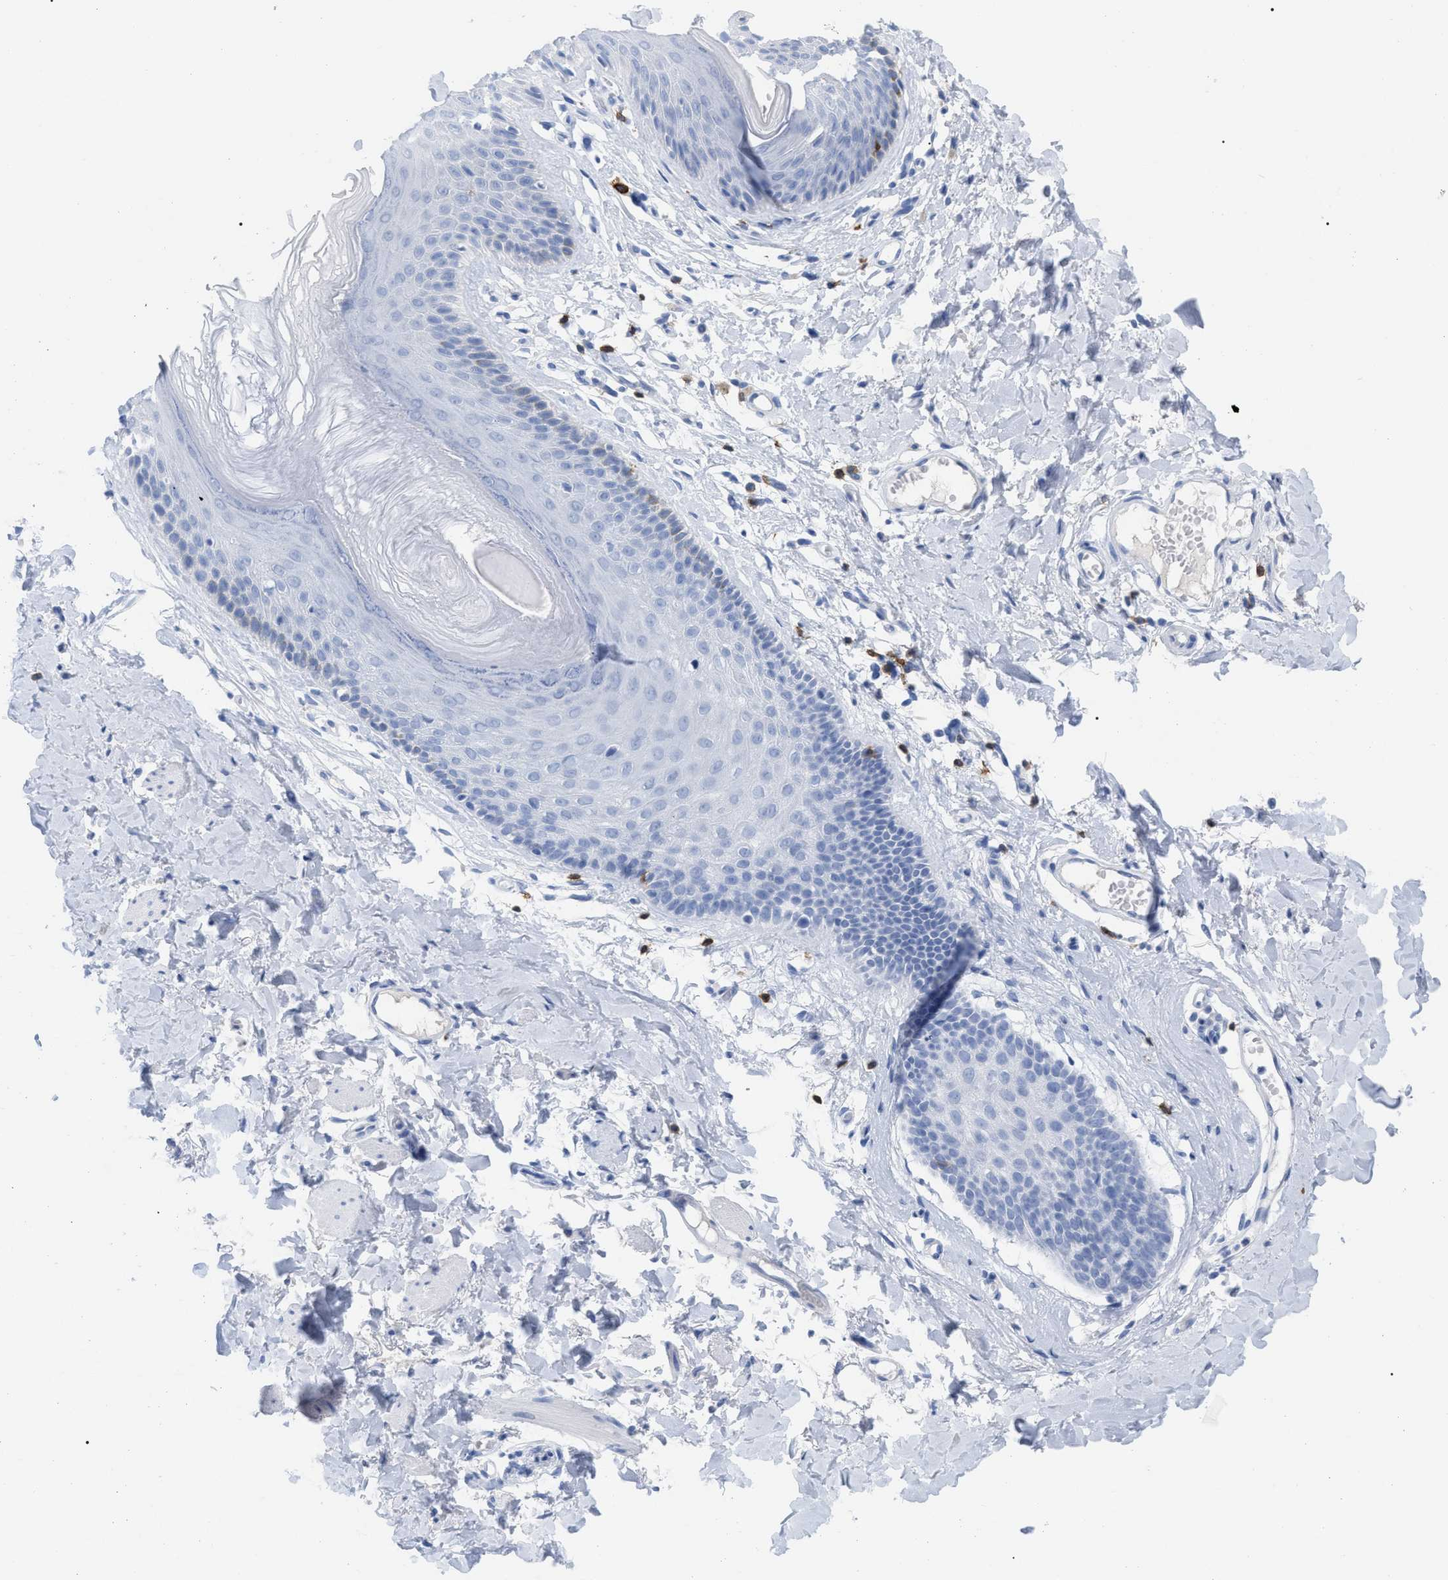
{"staining": {"intensity": "moderate", "quantity": "<25%", "location": "cytoplasmic/membranous"}, "tissue": "skin", "cell_type": "Epidermal cells", "image_type": "normal", "snomed": [{"axis": "morphology", "description": "Normal tissue, NOS"}, {"axis": "topography", "description": "Vulva"}], "caption": "The histopathology image demonstrates staining of benign skin, revealing moderate cytoplasmic/membranous protein positivity (brown color) within epidermal cells. (IHC, brightfield microscopy, high magnification).", "gene": "CD5", "patient": {"sex": "female", "age": 73}}